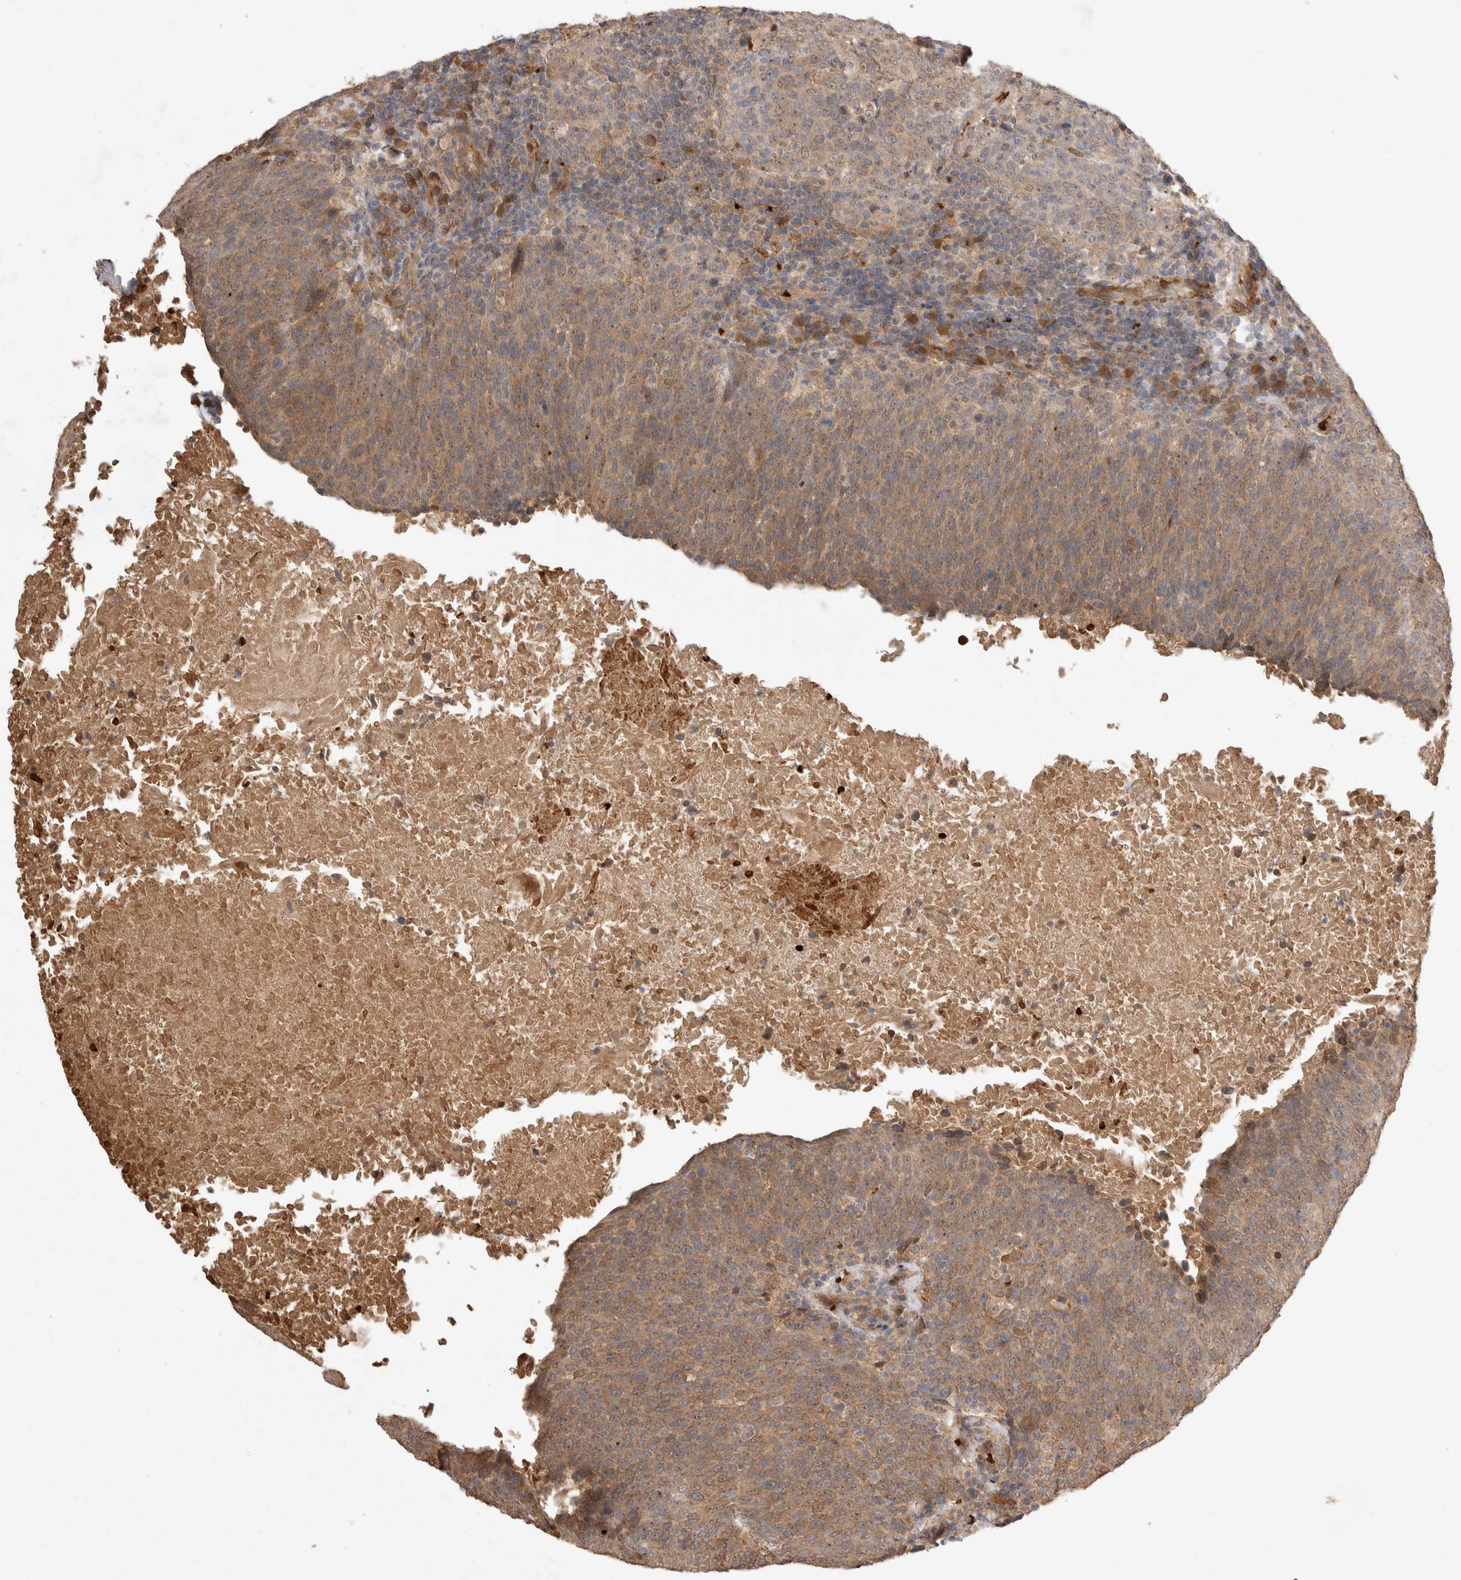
{"staining": {"intensity": "weak", "quantity": ">75%", "location": "cytoplasmic/membranous,nuclear"}, "tissue": "head and neck cancer", "cell_type": "Tumor cells", "image_type": "cancer", "snomed": [{"axis": "morphology", "description": "Squamous cell carcinoma, NOS"}, {"axis": "morphology", "description": "Squamous cell carcinoma, metastatic, NOS"}, {"axis": "topography", "description": "Lymph node"}, {"axis": "topography", "description": "Head-Neck"}], "caption": "This image exhibits head and neck cancer (squamous cell carcinoma) stained with immunohistochemistry (IHC) to label a protein in brown. The cytoplasmic/membranous and nuclear of tumor cells show weak positivity for the protein. Nuclei are counter-stained blue.", "gene": "FAM221A", "patient": {"sex": "male", "age": 62}}